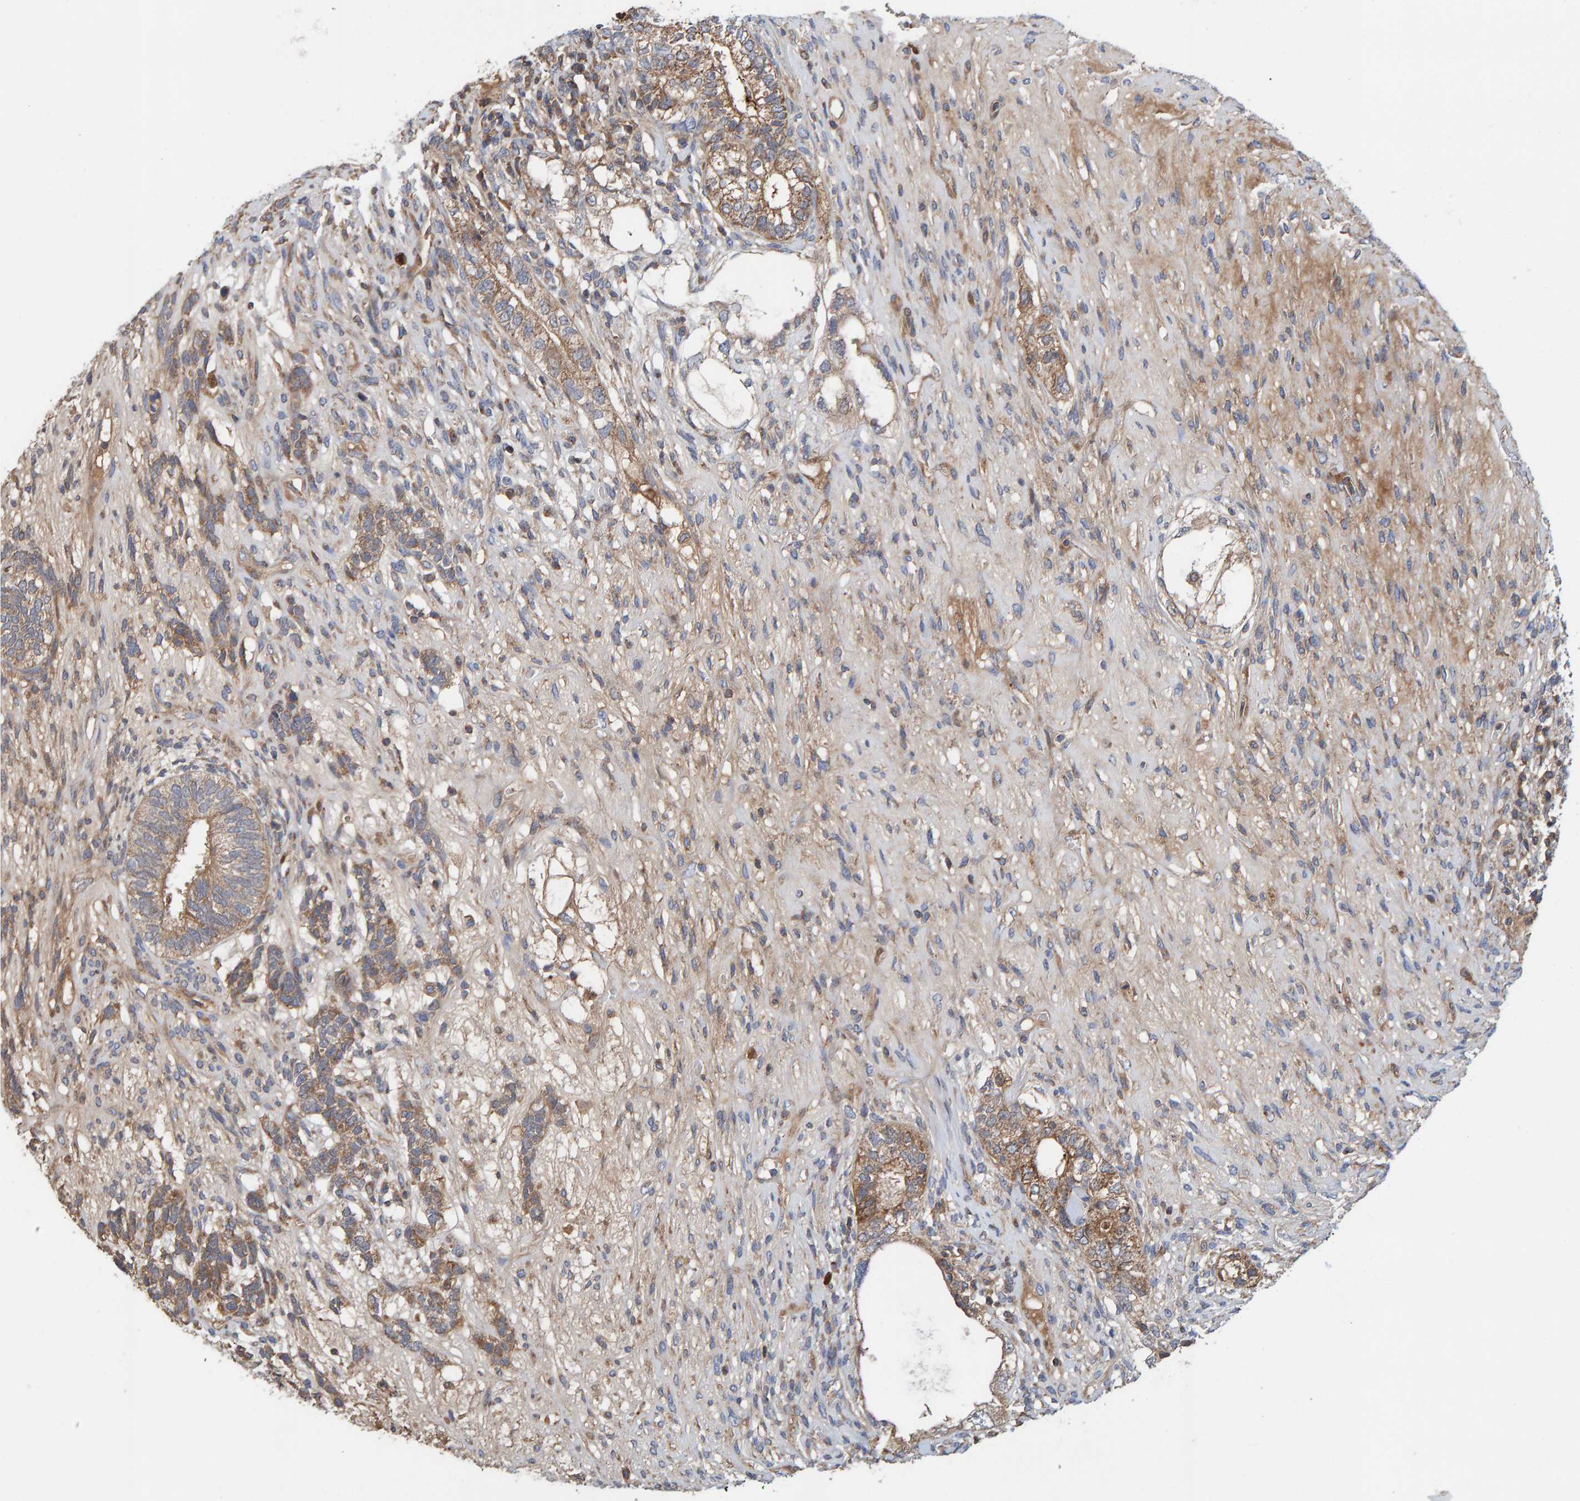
{"staining": {"intensity": "moderate", "quantity": "25%-75%", "location": "cytoplasmic/membranous"}, "tissue": "testis cancer", "cell_type": "Tumor cells", "image_type": "cancer", "snomed": [{"axis": "morphology", "description": "Seminoma, NOS"}, {"axis": "topography", "description": "Testis"}], "caption": "A high-resolution image shows IHC staining of testis seminoma, which demonstrates moderate cytoplasmic/membranous staining in about 25%-75% of tumor cells.", "gene": "KIAA0753", "patient": {"sex": "male", "age": 28}}